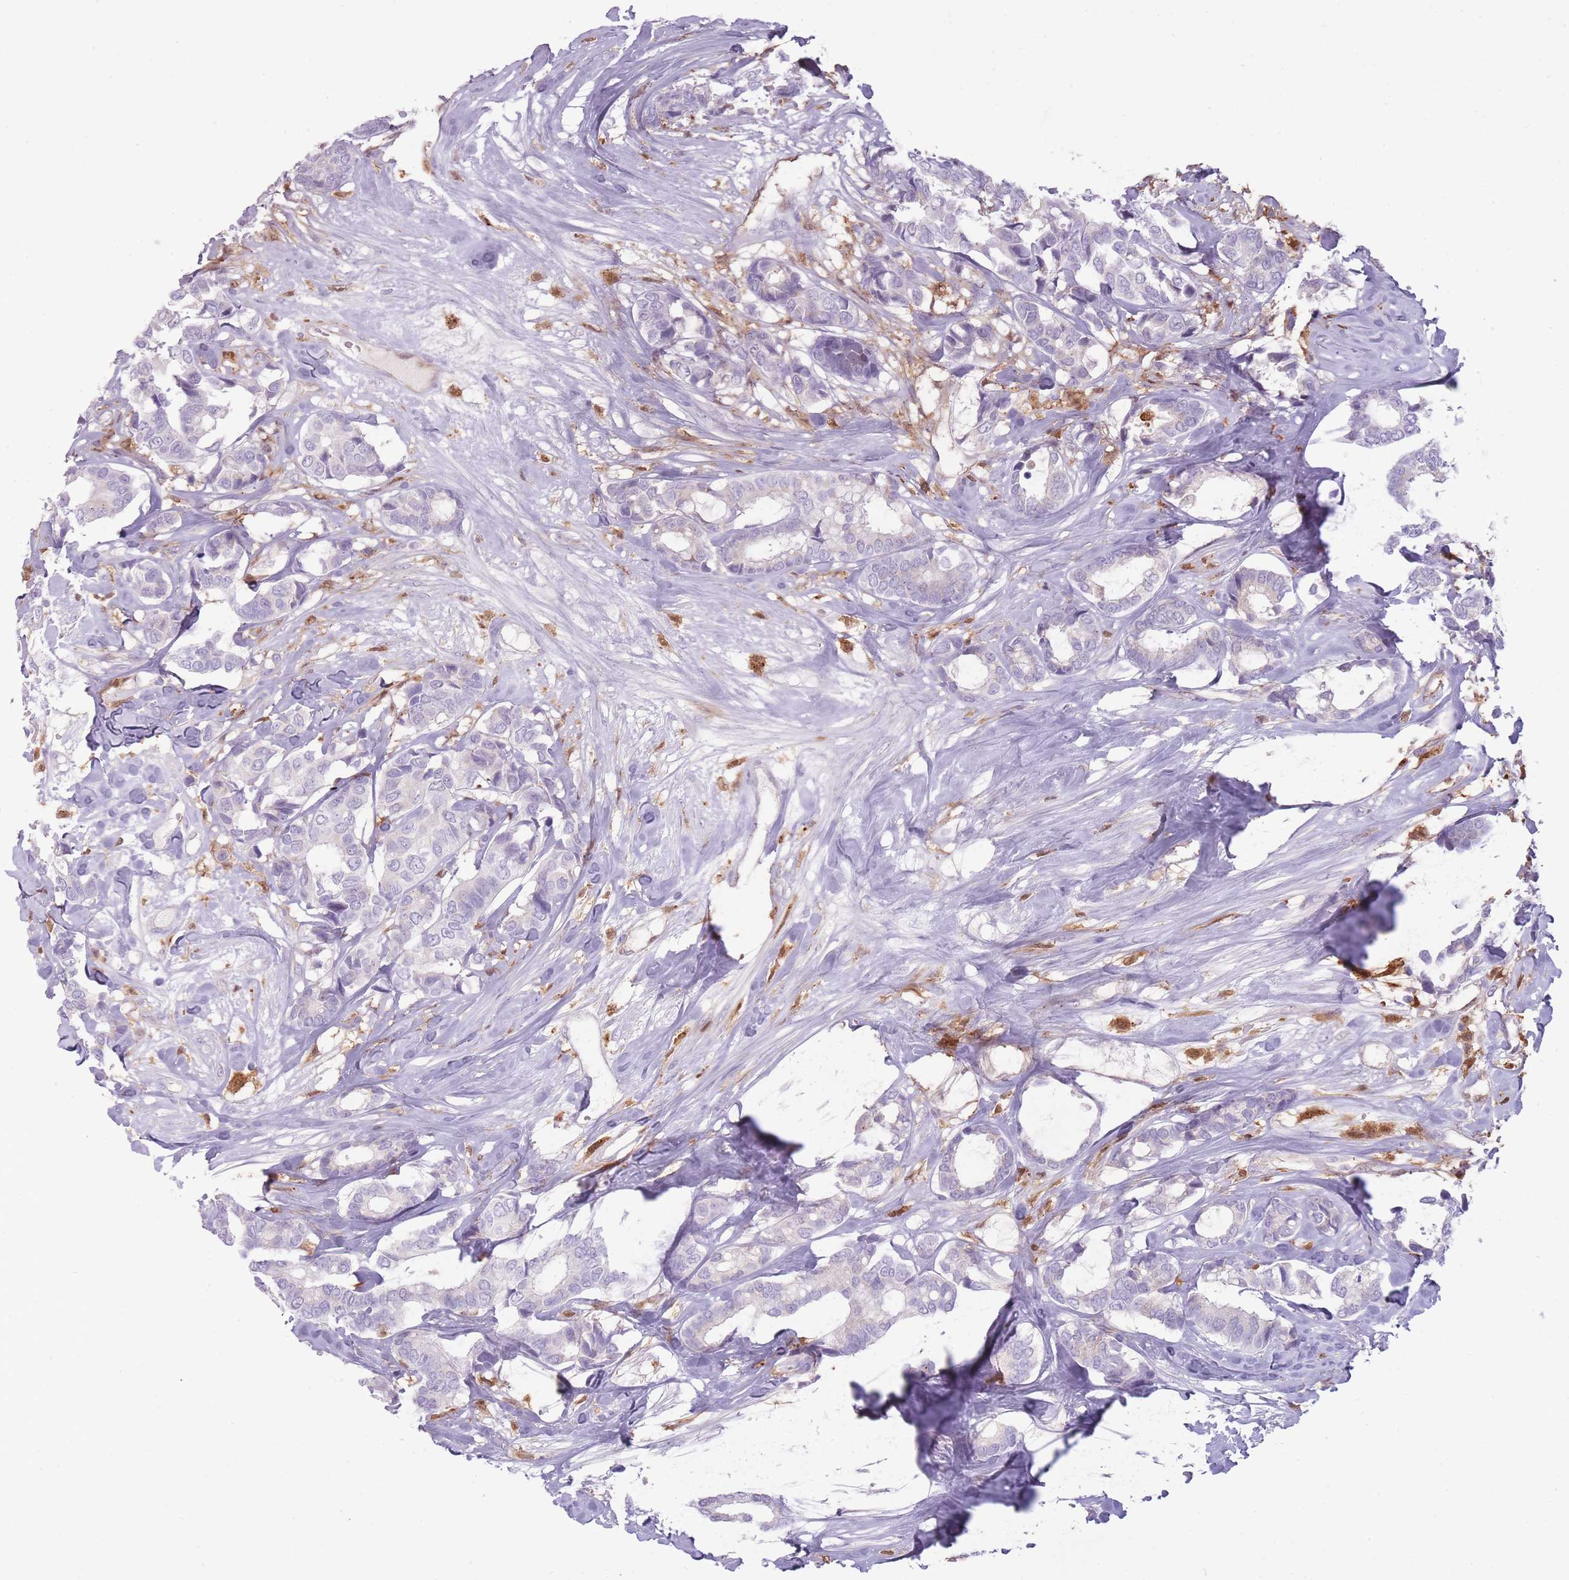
{"staining": {"intensity": "negative", "quantity": "none", "location": "none"}, "tissue": "breast cancer", "cell_type": "Tumor cells", "image_type": "cancer", "snomed": [{"axis": "morphology", "description": "Normal tissue, NOS"}, {"axis": "morphology", "description": "Duct carcinoma"}, {"axis": "topography", "description": "Breast"}], "caption": "A high-resolution photomicrograph shows immunohistochemistry staining of breast cancer (intraductal carcinoma), which exhibits no significant expression in tumor cells.", "gene": "LGALS9", "patient": {"sex": "female", "age": 87}}